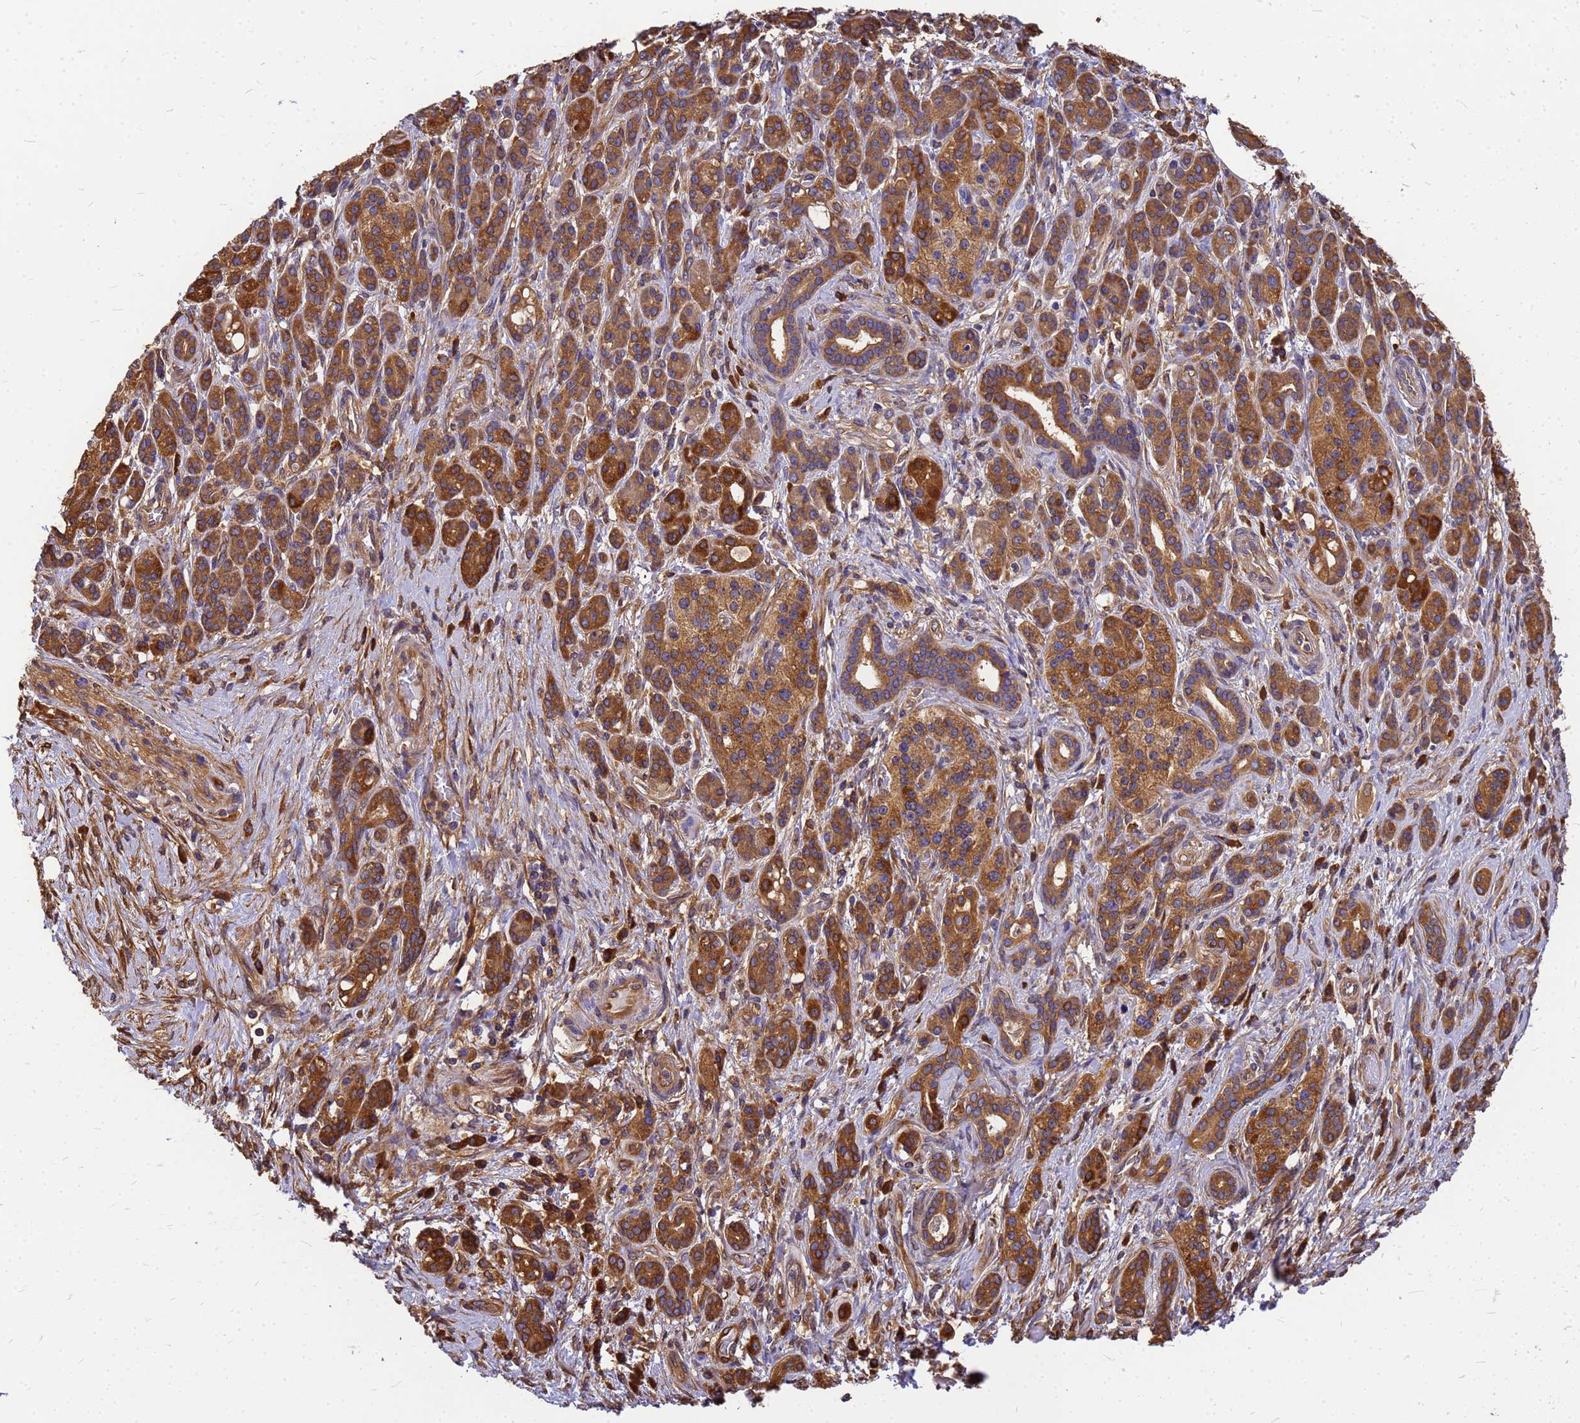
{"staining": {"intensity": "moderate", "quantity": ">75%", "location": "cytoplasmic/membranous"}, "tissue": "pancreatic cancer", "cell_type": "Tumor cells", "image_type": "cancer", "snomed": [{"axis": "morphology", "description": "Adenocarcinoma, NOS"}, {"axis": "topography", "description": "Pancreas"}], "caption": "Pancreatic cancer tissue exhibits moderate cytoplasmic/membranous positivity in approximately >75% of tumor cells", "gene": "GID4", "patient": {"sex": "female", "age": 73}}